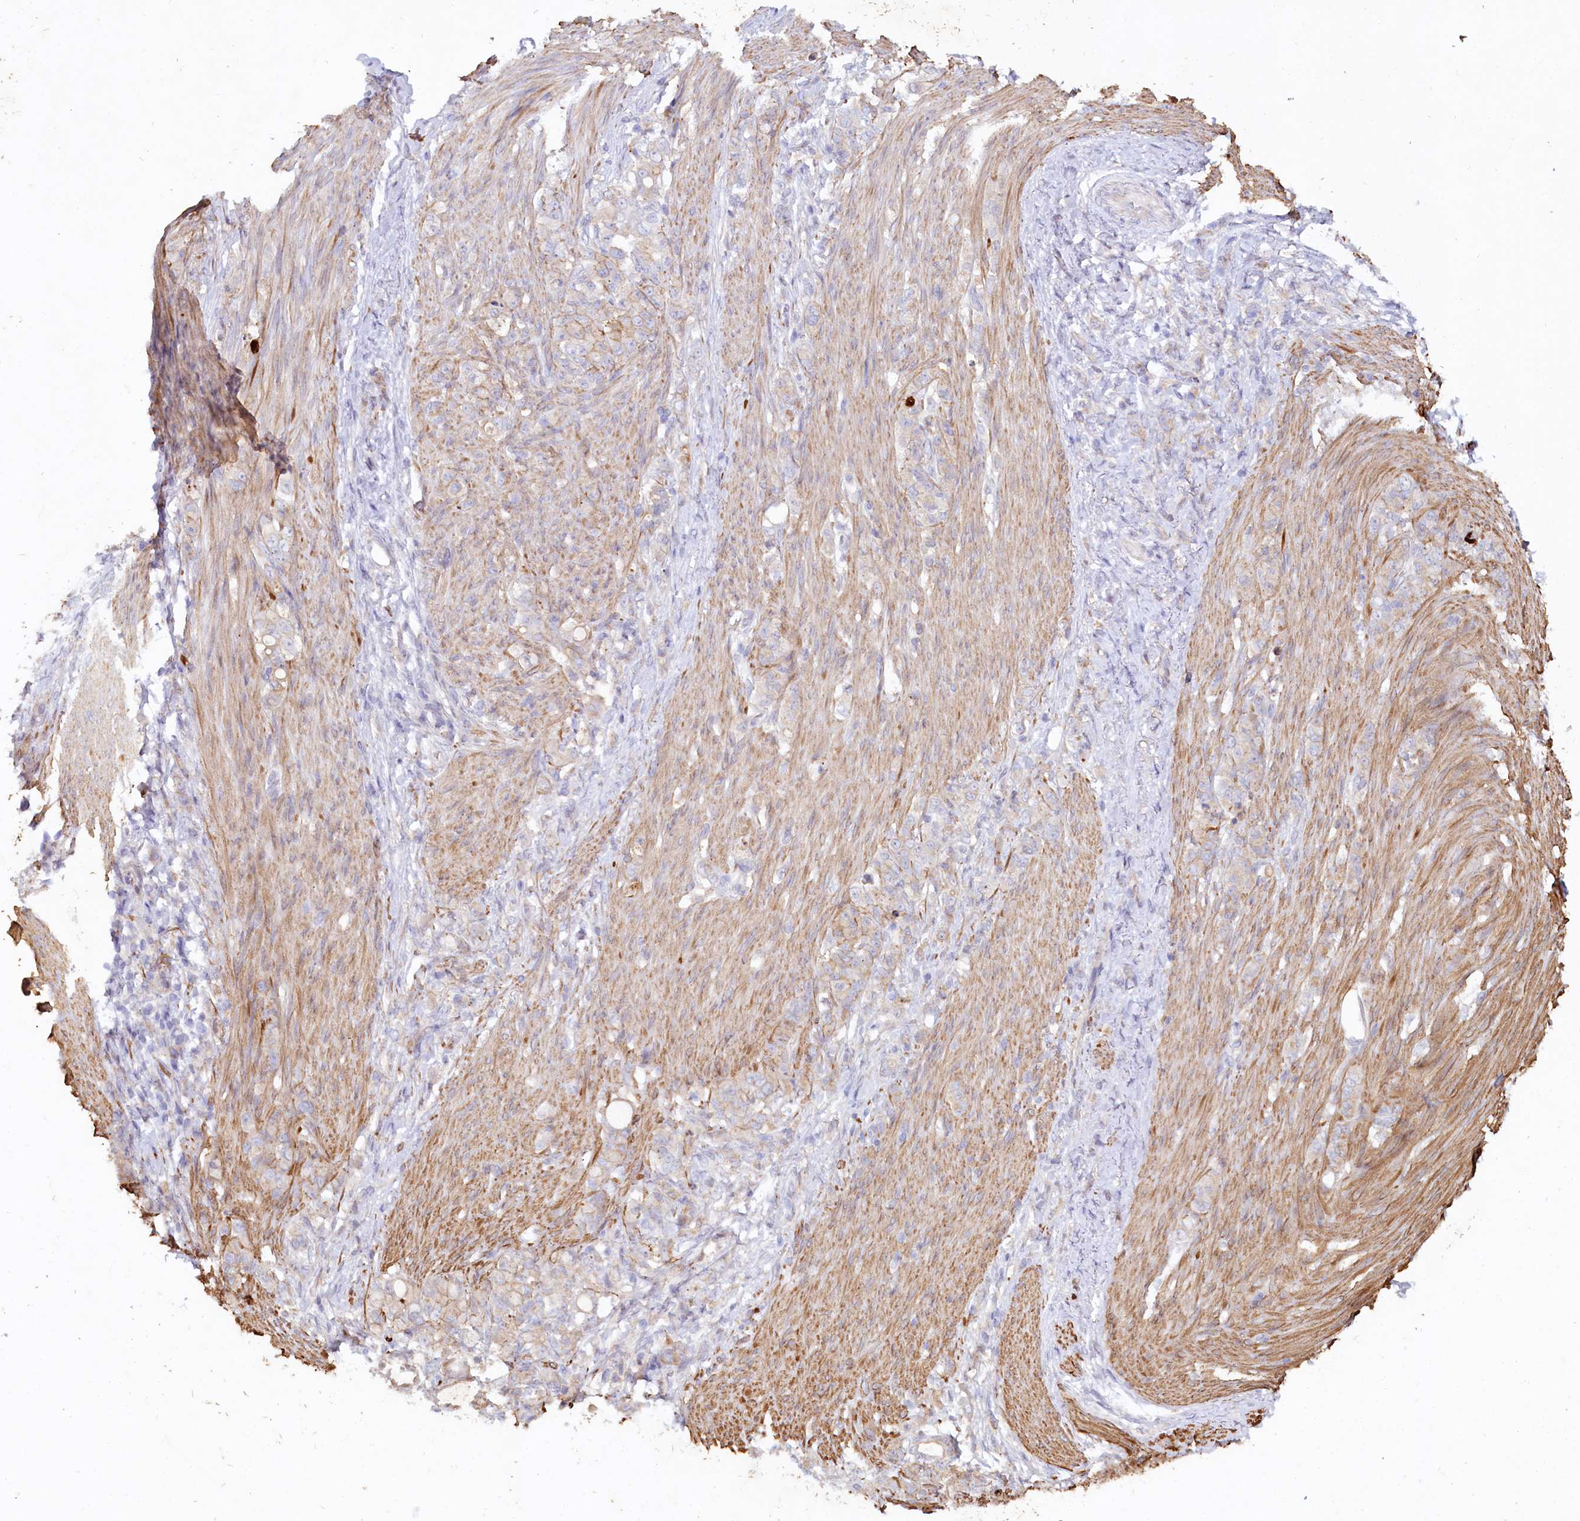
{"staining": {"intensity": "weak", "quantity": "25%-75%", "location": "cytoplasmic/membranous"}, "tissue": "stomach cancer", "cell_type": "Tumor cells", "image_type": "cancer", "snomed": [{"axis": "morphology", "description": "Adenocarcinoma, NOS"}, {"axis": "topography", "description": "Stomach"}], "caption": "Brown immunohistochemical staining in stomach adenocarcinoma shows weak cytoplasmic/membranous staining in approximately 25%-75% of tumor cells. The protein of interest is shown in brown color, while the nuclei are stained blue.", "gene": "ALDH3B1", "patient": {"sex": "female", "age": 79}}